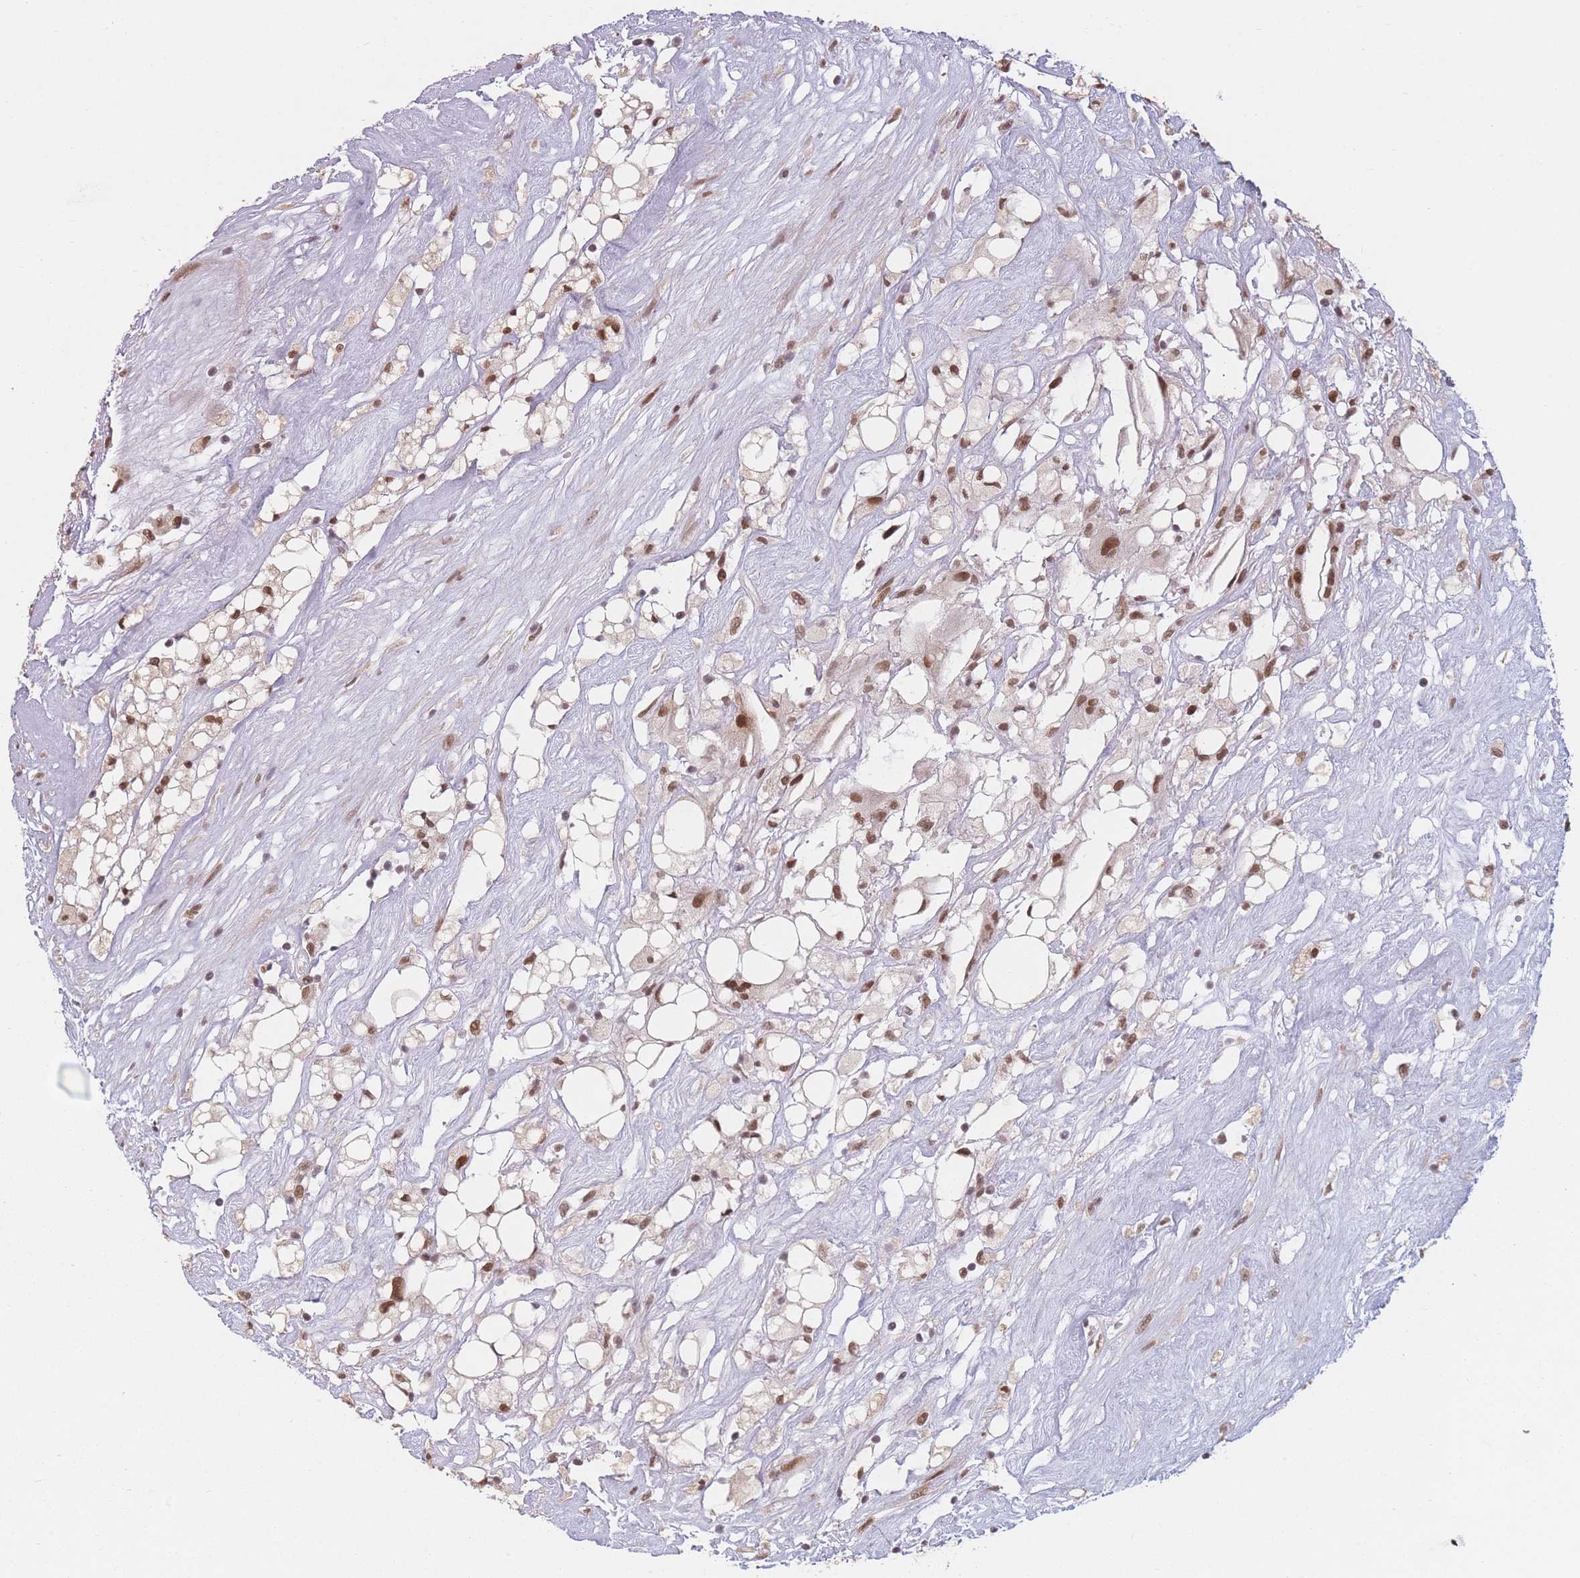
{"staining": {"intensity": "moderate", "quantity": ">75%", "location": "nuclear"}, "tissue": "renal cancer", "cell_type": "Tumor cells", "image_type": "cancer", "snomed": [{"axis": "morphology", "description": "Adenocarcinoma, NOS"}, {"axis": "topography", "description": "Kidney"}], "caption": "Brown immunohistochemical staining in adenocarcinoma (renal) reveals moderate nuclear positivity in approximately >75% of tumor cells.", "gene": "SUPT6H", "patient": {"sex": "male", "age": 59}}